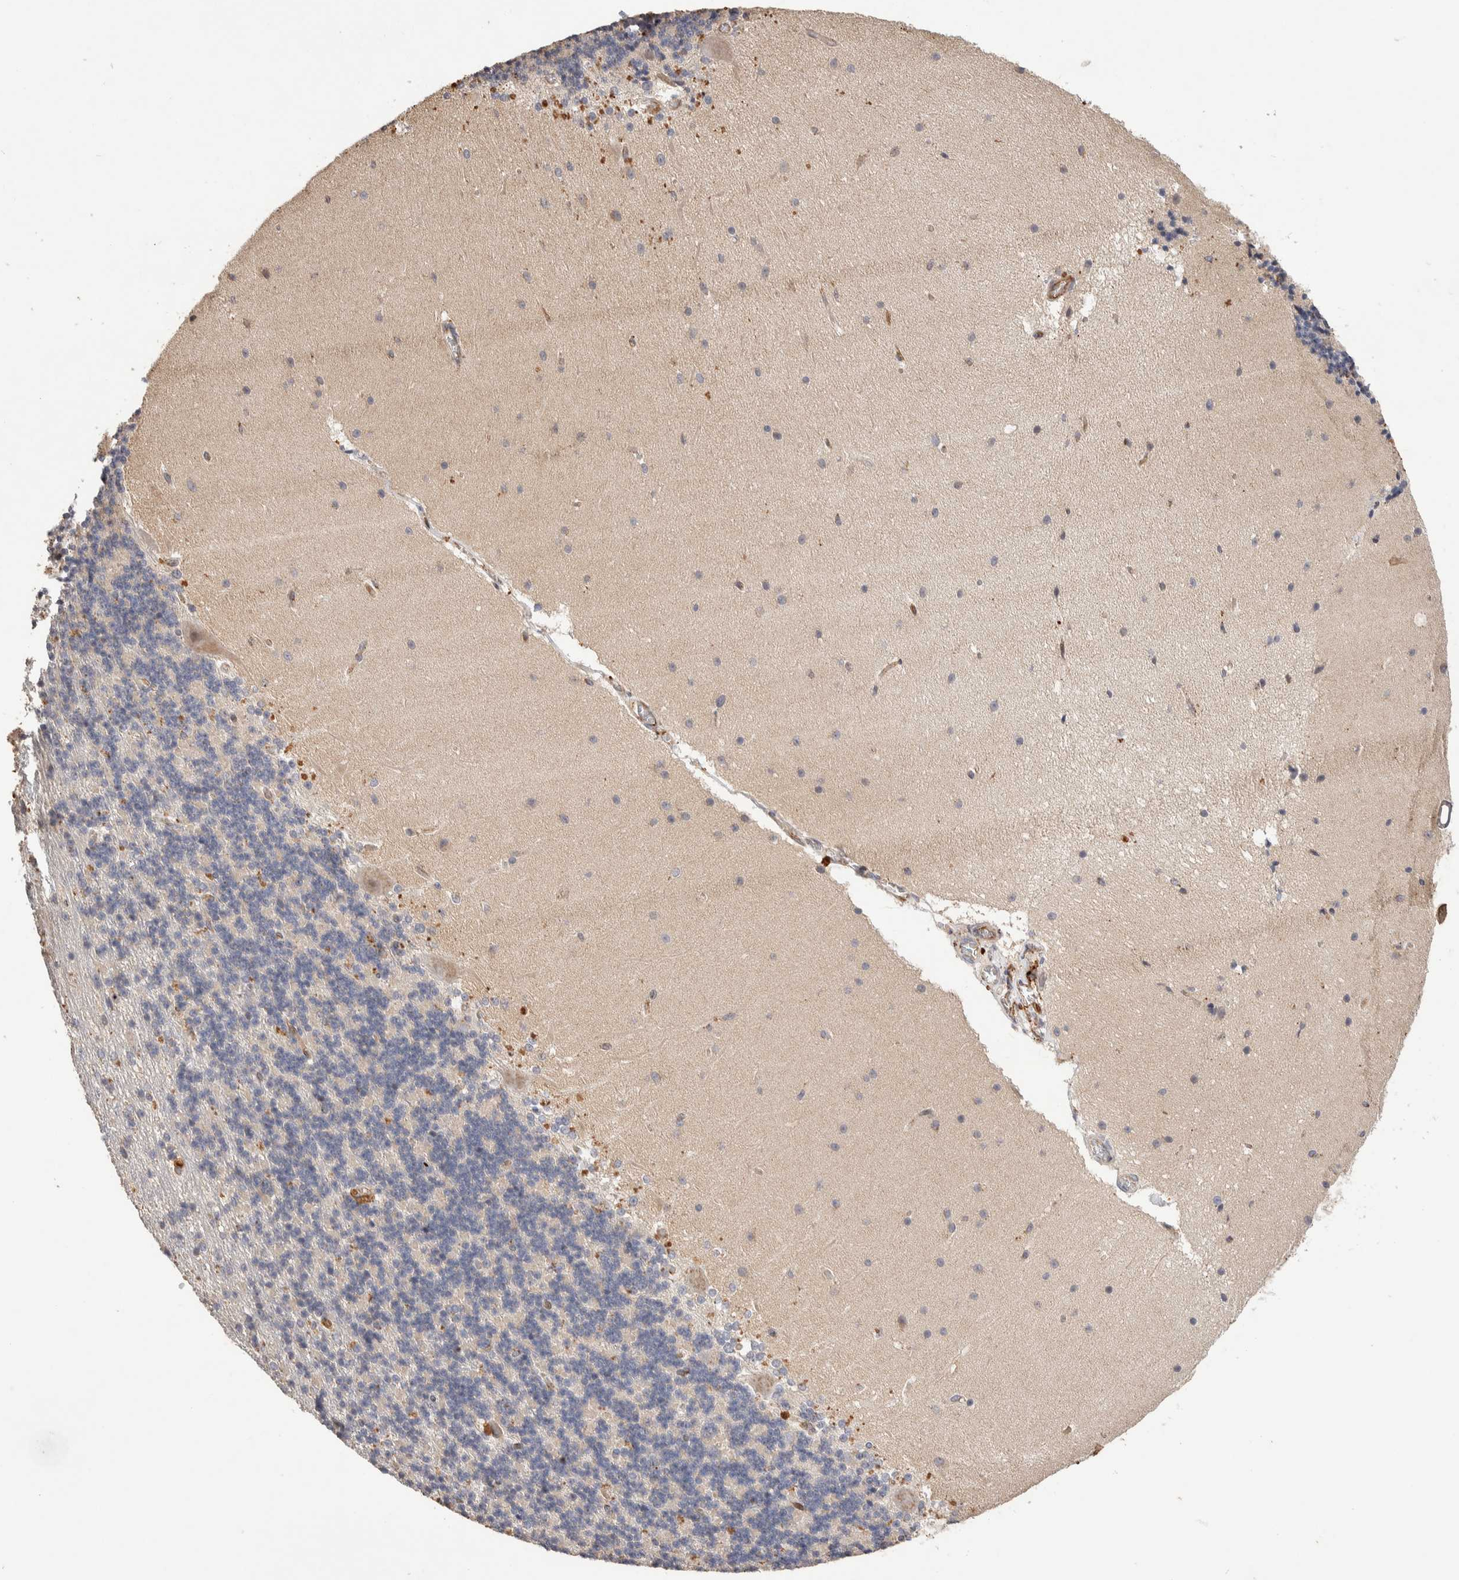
{"staining": {"intensity": "negative", "quantity": "none", "location": "none"}, "tissue": "cerebellum", "cell_type": "Cells in granular layer", "image_type": "normal", "snomed": [{"axis": "morphology", "description": "Normal tissue, NOS"}, {"axis": "topography", "description": "Cerebellum"}], "caption": "DAB (3,3'-diaminobenzidine) immunohistochemical staining of benign human cerebellum reveals no significant staining in cells in granular layer. The staining was performed using DAB to visualize the protein expression in brown, while the nuclei were stained in blue with hematoxylin (Magnification: 20x).", "gene": "NSMAF", "patient": {"sex": "female", "age": 19}}